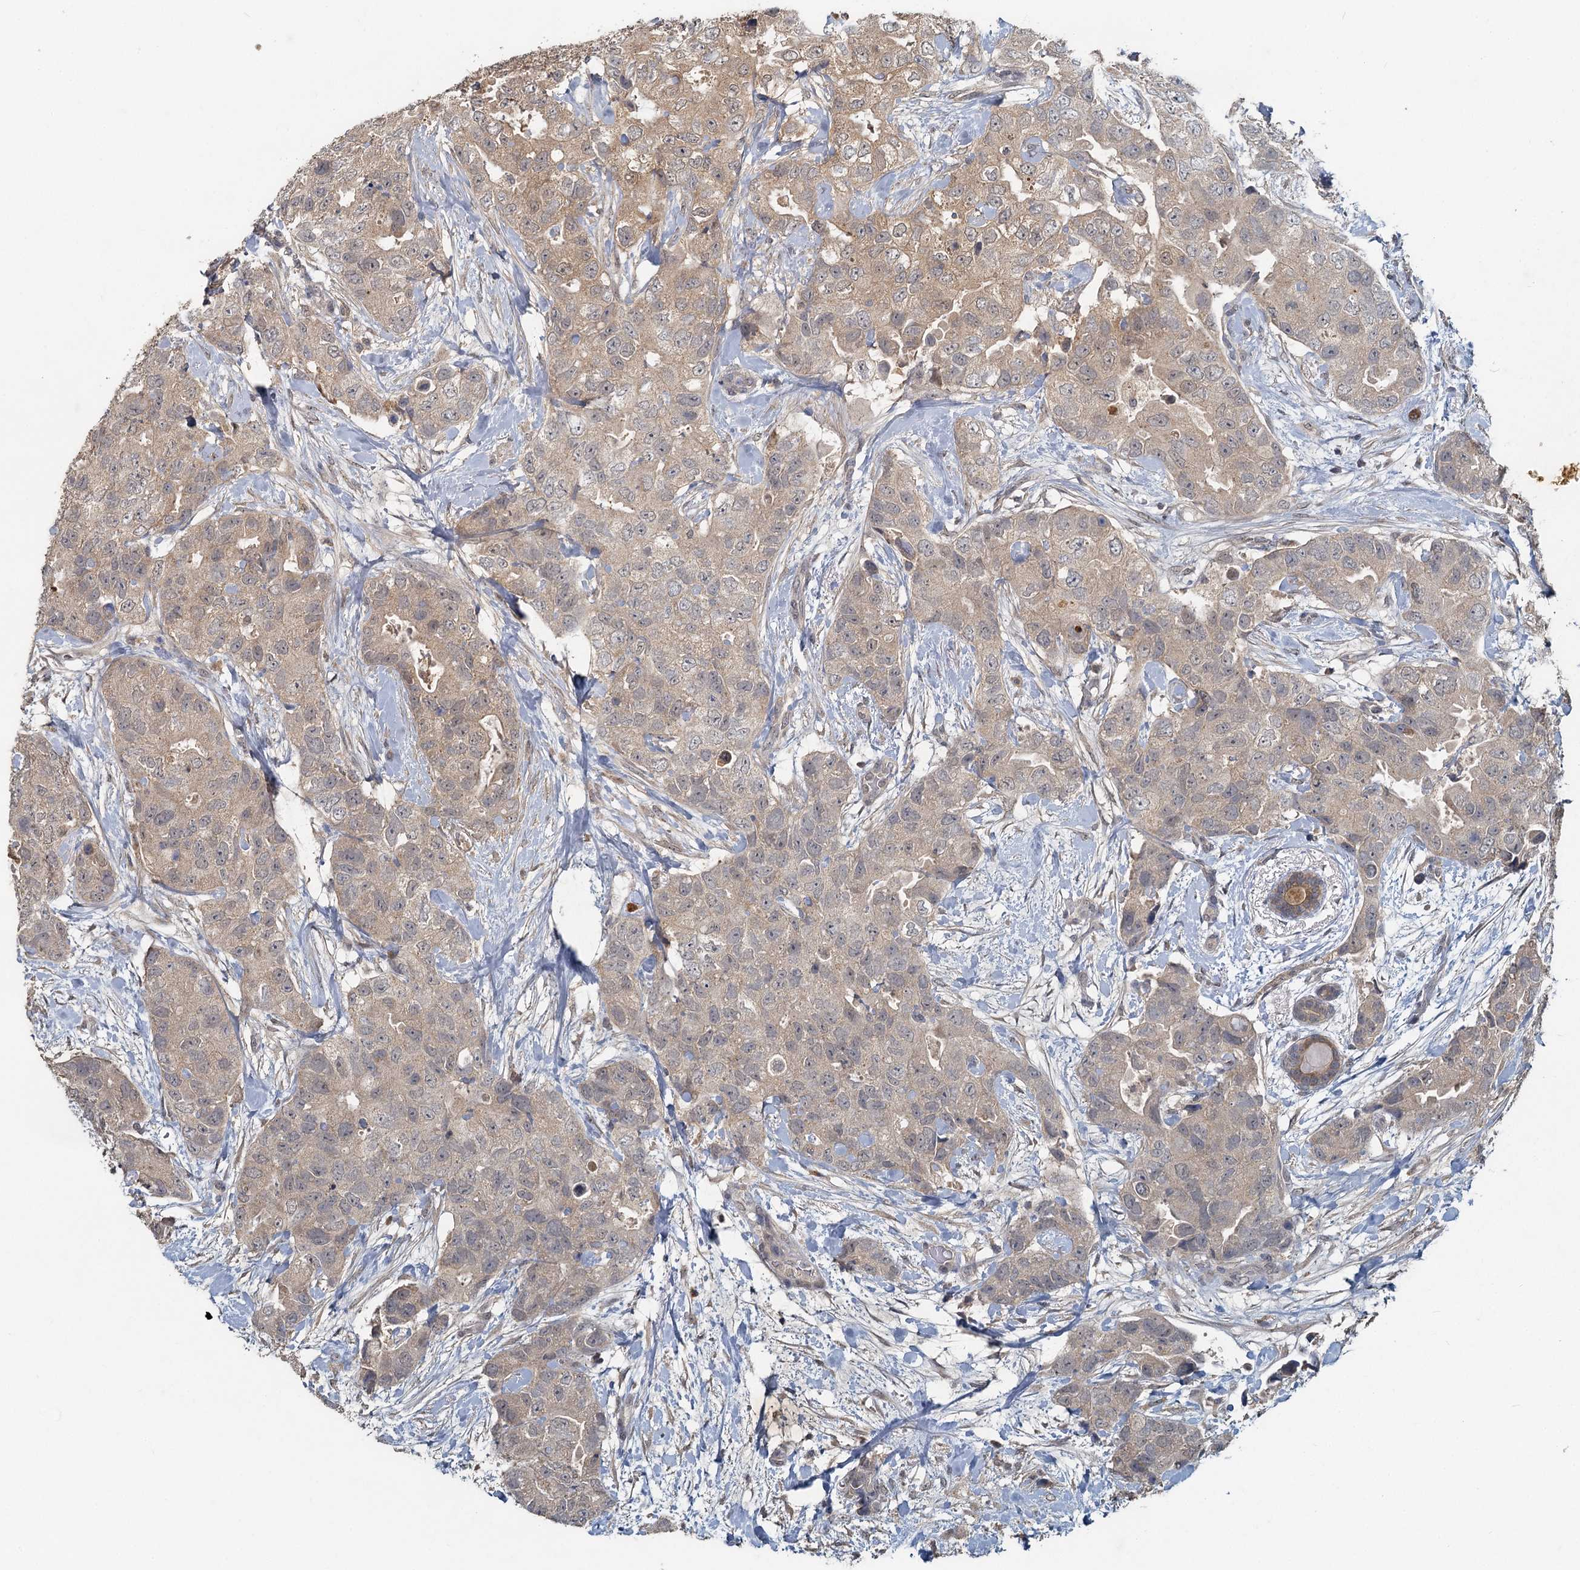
{"staining": {"intensity": "weak", "quantity": "25%-75%", "location": "cytoplasmic/membranous"}, "tissue": "breast cancer", "cell_type": "Tumor cells", "image_type": "cancer", "snomed": [{"axis": "morphology", "description": "Duct carcinoma"}, {"axis": "topography", "description": "Breast"}], "caption": "A brown stain labels weak cytoplasmic/membranous positivity of a protein in human breast cancer (intraductal carcinoma) tumor cells.", "gene": "HERC3", "patient": {"sex": "female", "age": 62}}